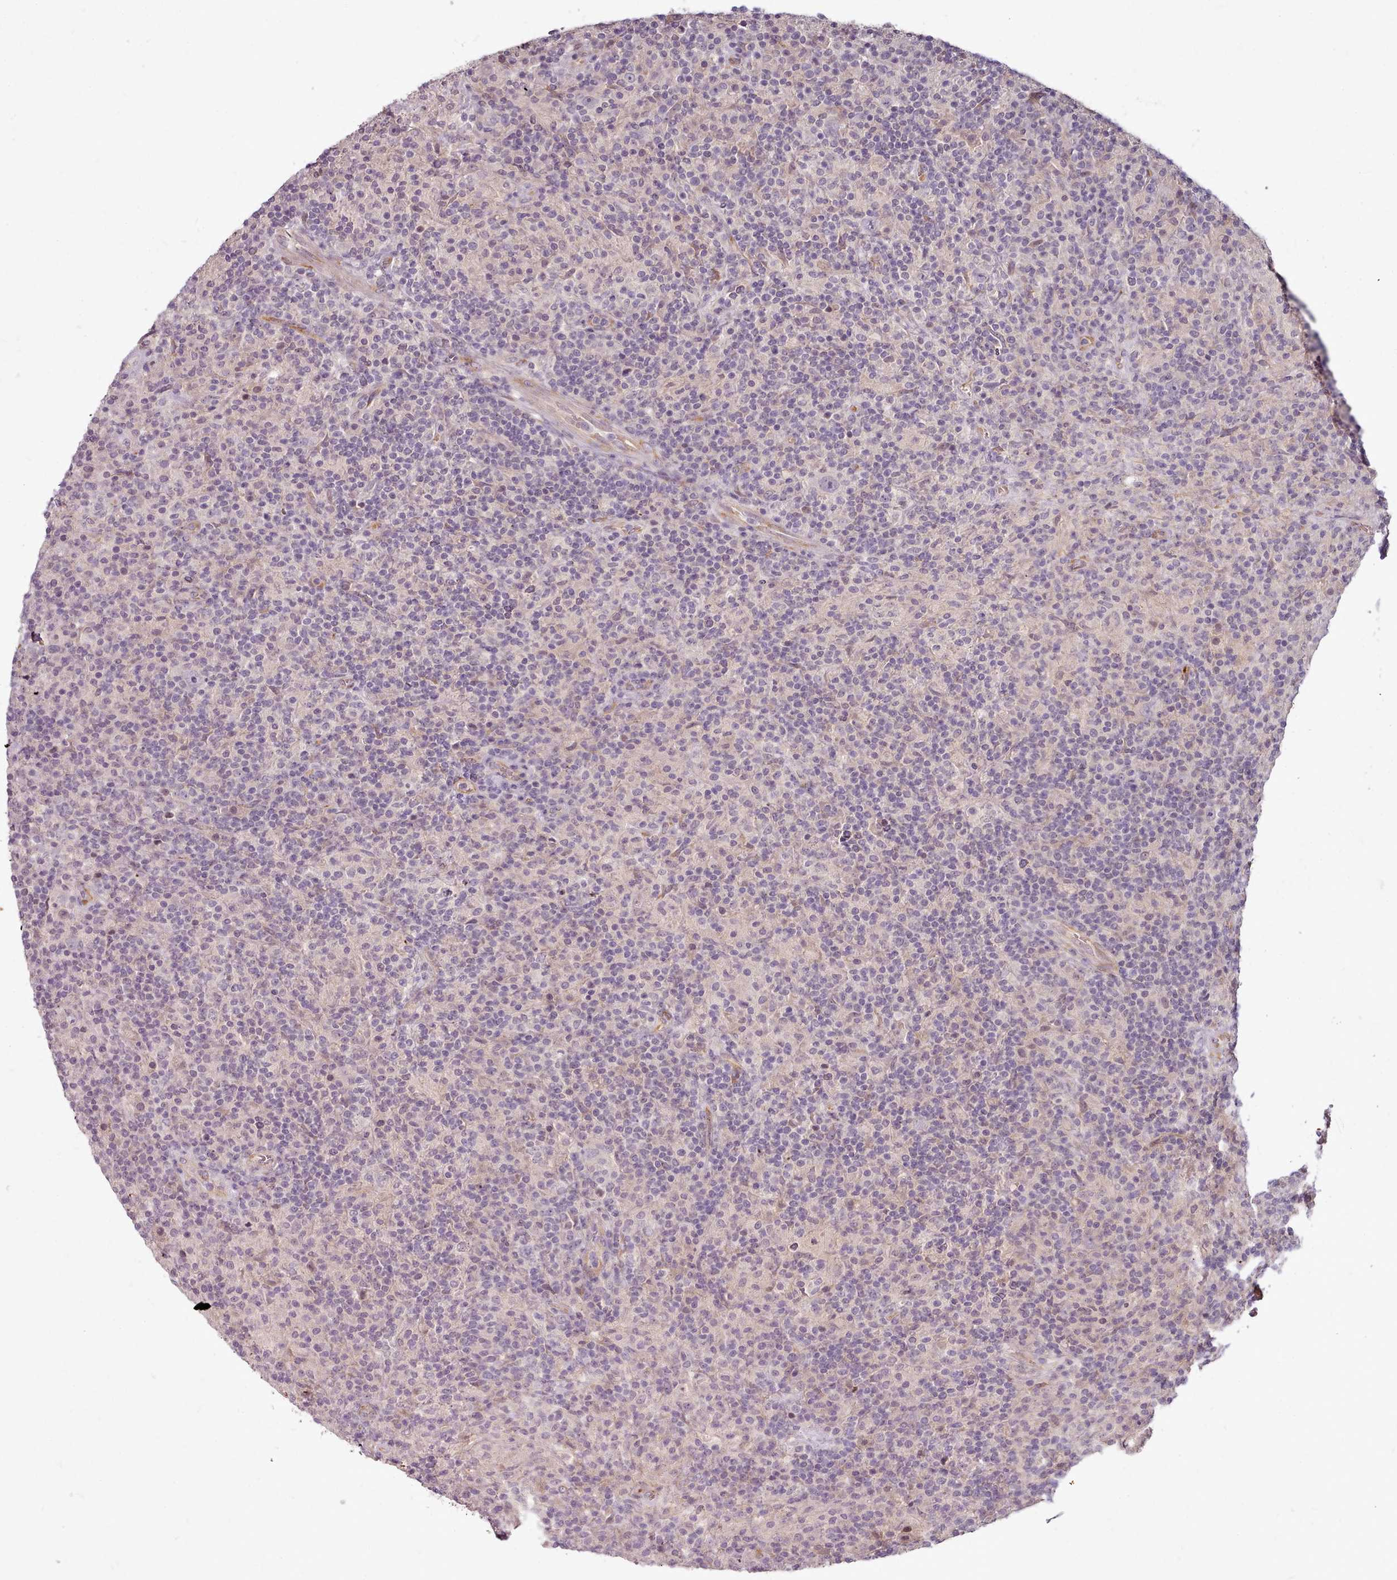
{"staining": {"intensity": "negative", "quantity": "none", "location": "none"}, "tissue": "lymphoma", "cell_type": "Tumor cells", "image_type": "cancer", "snomed": [{"axis": "morphology", "description": "Hodgkin's disease, NOS"}, {"axis": "topography", "description": "Lymph node"}], "caption": "The IHC histopathology image has no significant positivity in tumor cells of lymphoma tissue. Brightfield microscopy of immunohistochemistry stained with DAB (brown) and hematoxylin (blue), captured at high magnification.", "gene": "C1QTNF5", "patient": {"sex": "male", "age": 70}}